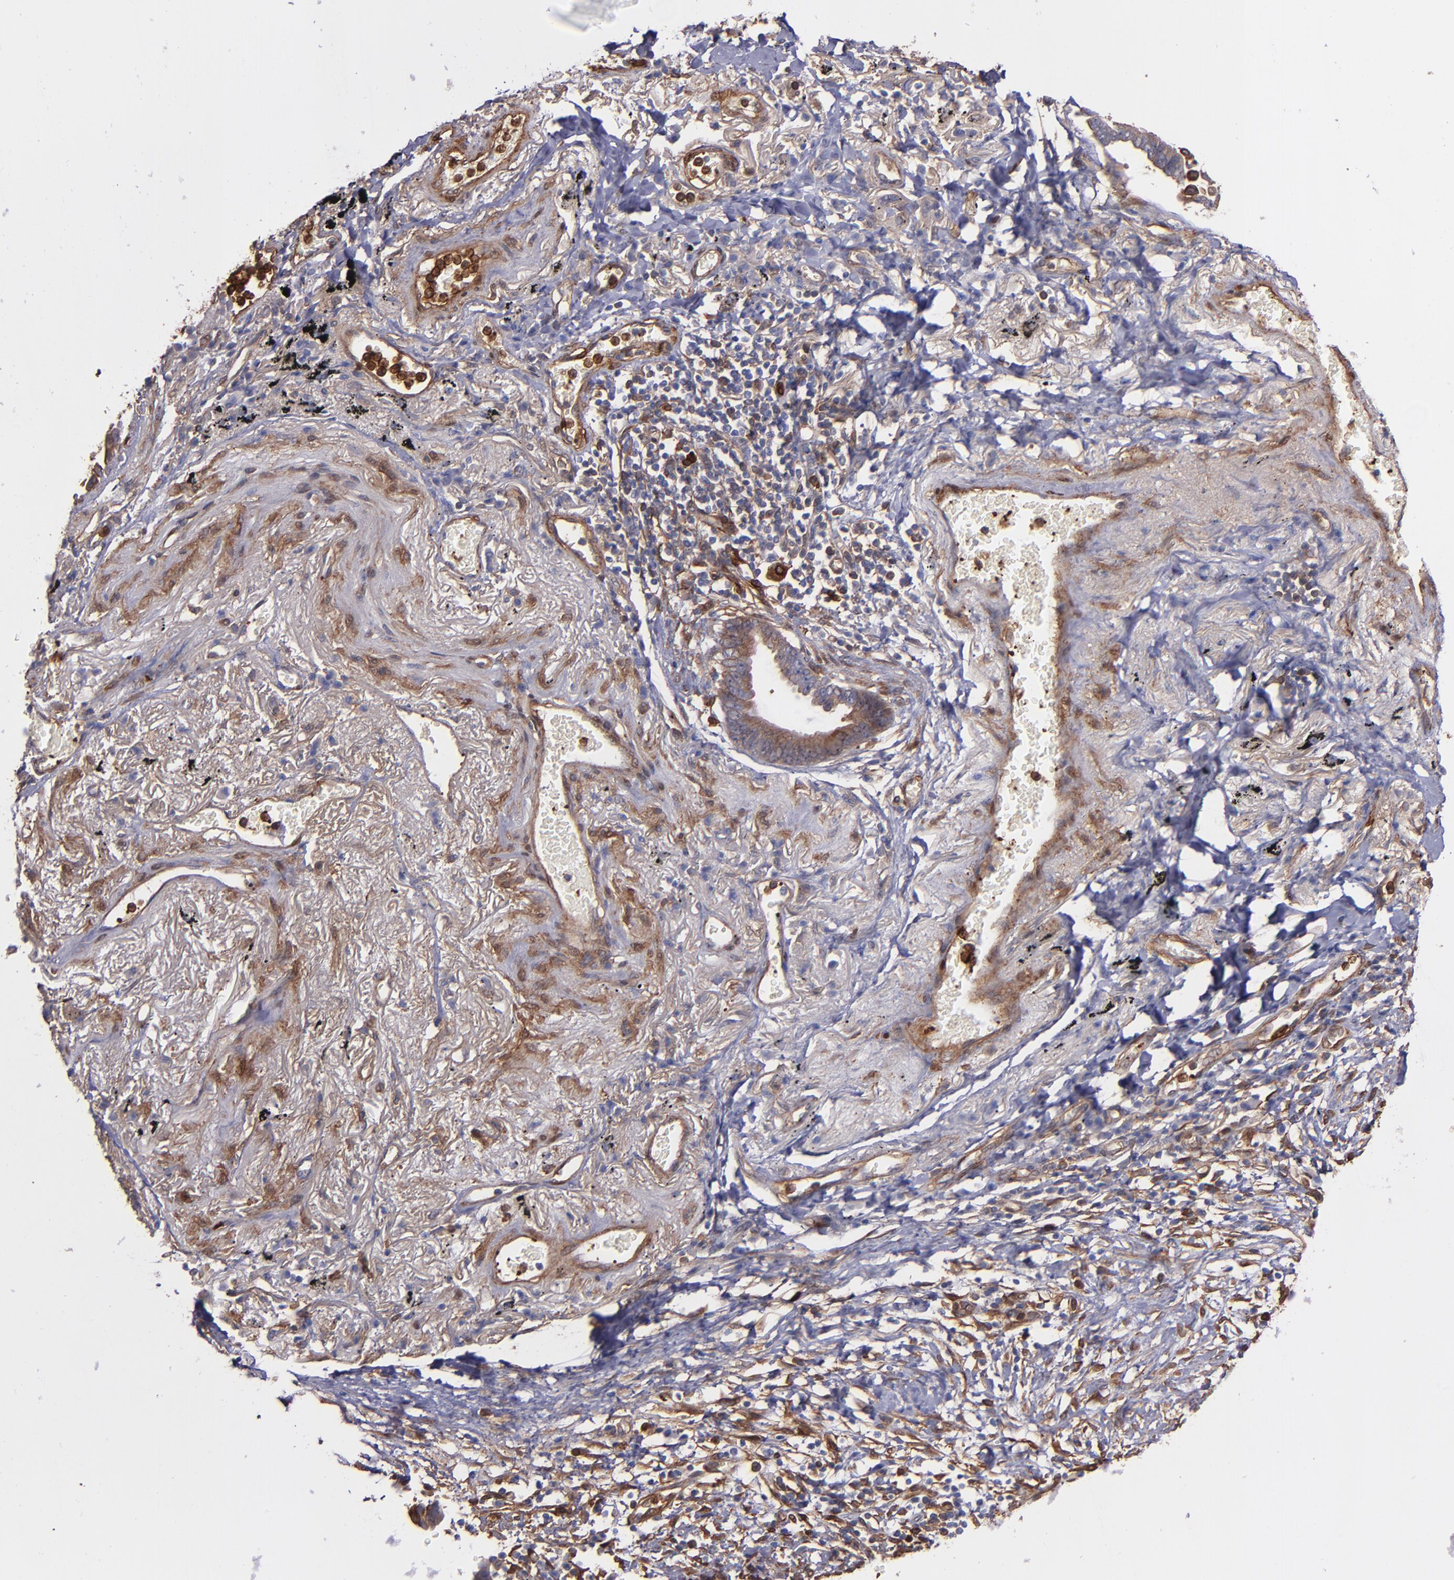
{"staining": {"intensity": "moderate", "quantity": "25%-75%", "location": "cytoplasmic/membranous"}, "tissue": "lung cancer", "cell_type": "Tumor cells", "image_type": "cancer", "snomed": [{"axis": "morphology", "description": "Adenocarcinoma, NOS"}, {"axis": "topography", "description": "Lung"}], "caption": "Tumor cells demonstrate moderate cytoplasmic/membranous expression in about 25%-75% of cells in adenocarcinoma (lung).", "gene": "VCL", "patient": {"sex": "female", "age": 64}}